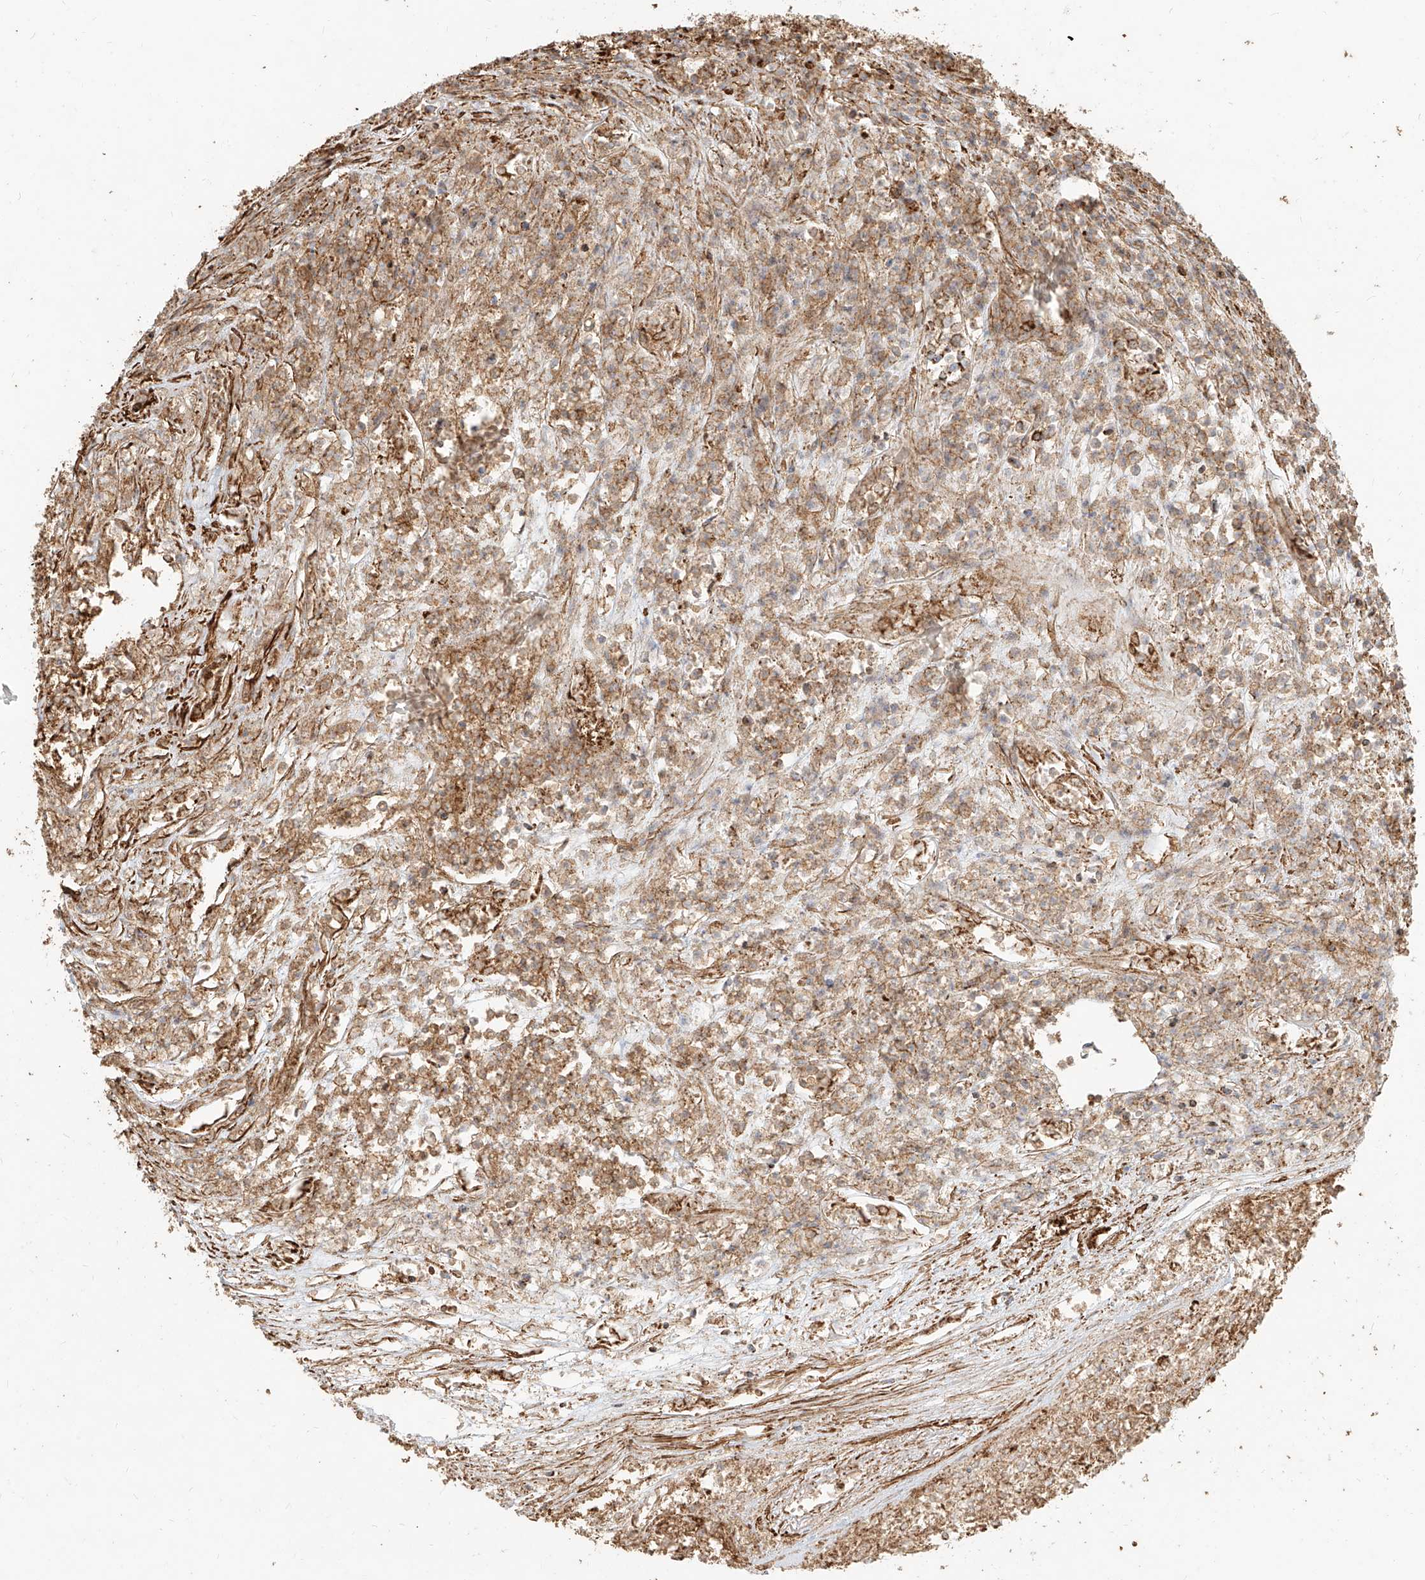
{"staining": {"intensity": "weak", "quantity": ">75%", "location": "cytoplasmic/membranous"}, "tissue": "renal cancer", "cell_type": "Tumor cells", "image_type": "cancer", "snomed": [{"axis": "morphology", "description": "Adenocarcinoma, NOS"}, {"axis": "topography", "description": "Kidney"}], "caption": "Immunohistochemical staining of adenocarcinoma (renal) demonstrates low levels of weak cytoplasmic/membranous expression in about >75% of tumor cells.", "gene": "MTX2", "patient": {"sex": "female", "age": 54}}